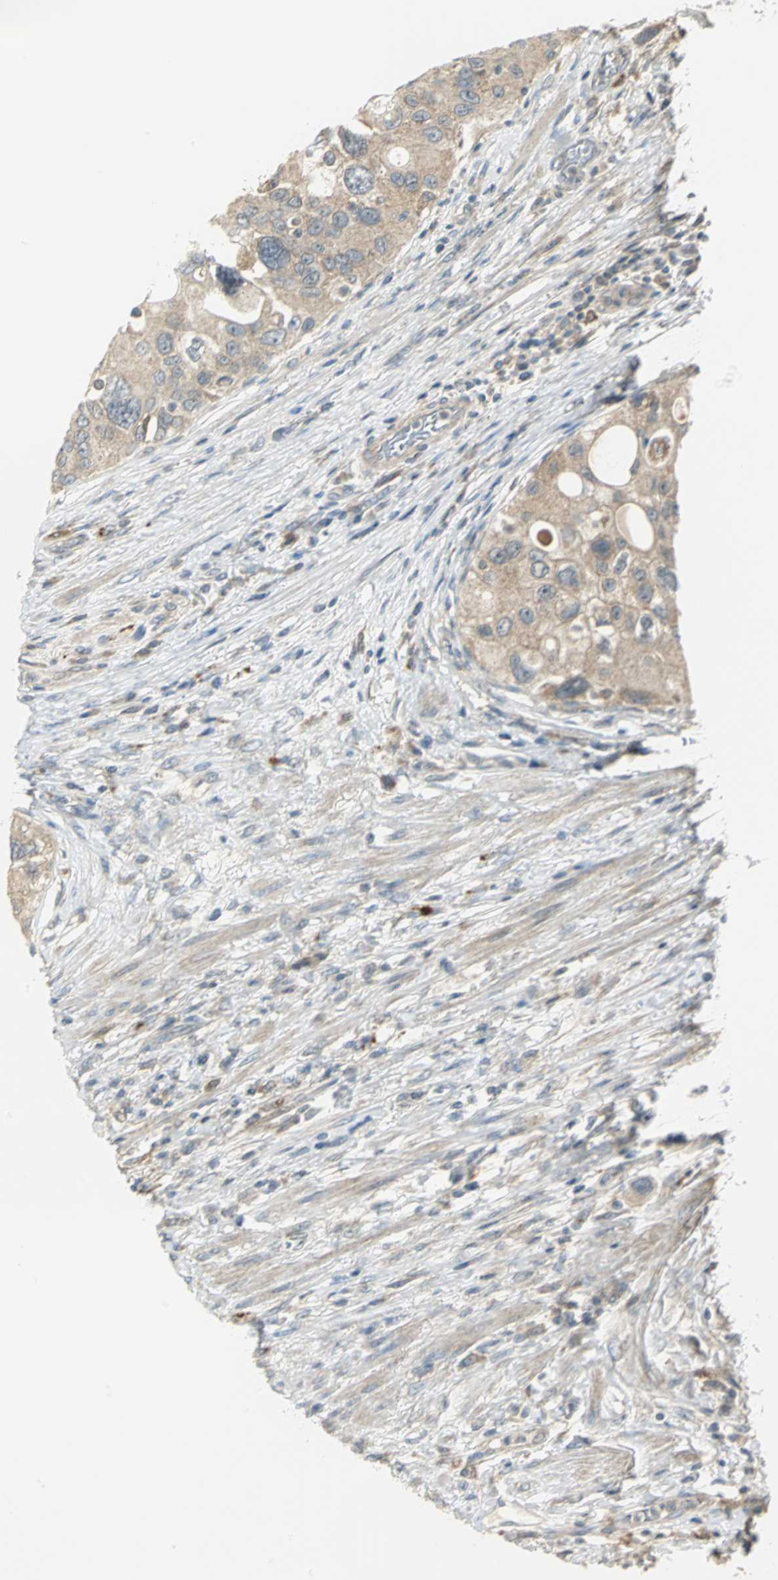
{"staining": {"intensity": "weak", "quantity": ">75%", "location": "cytoplasmic/membranous"}, "tissue": "urothelial cancer", "cell_type": "Tumor cells", "image_type": "cancer", "snomed": [{"axis": "morphology", "description": "Urothelial carcinoma, High grade"}, {"axis": "topography", "description": "Urinary bladder"}], "caption": "Human urothelial cancer stained with a protein marker exhibits weak staining in tumor cells.", "gene": "MAPK8IP3", "patient": {"sex": "female", "age": 56}}